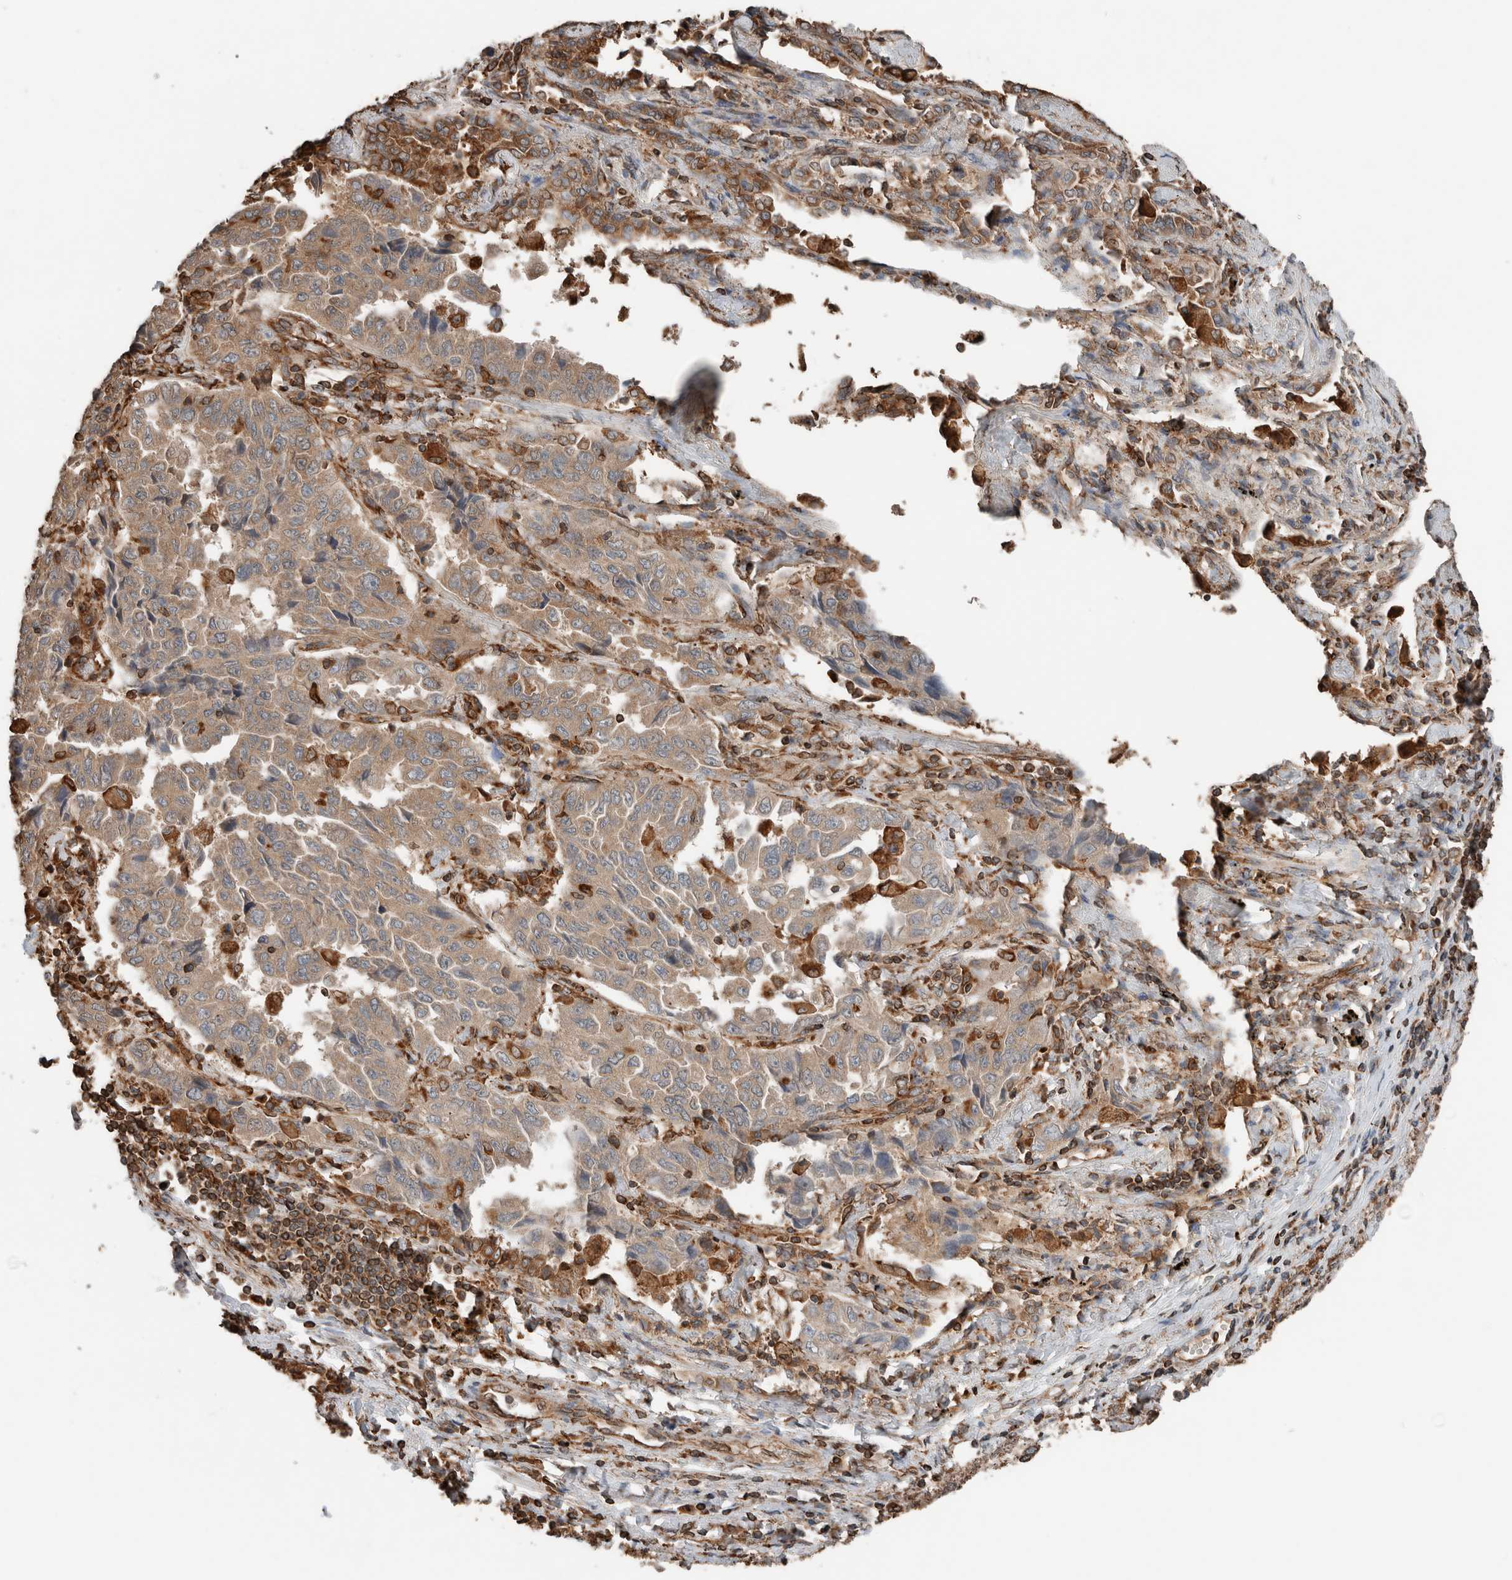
{"staining": {"intensity": "weak", "quantity": ">75%", "location": "cytoplasmic/membranous"}, "tissue": "lung cancer", "cell_type": "Tumor cells", "image_type": "cancer", "snomed": [{"axis": "morphology", "description": "Adenocarcinoma, NOS"}, {"axis": "topography", "description": "Lung"}], "caption": "Tumor cells show low levels of weak cytoplasmic/membranous expression in approximately >75% of cells in human lung cancer (adenocarcinoma). The protein is stained brown, and the nuclei are stained in blue (DAB IHC with brightfield microscopy, high magnification).", "gene": "ERAP2", "patient": {"sex": "female", "age": 51}}